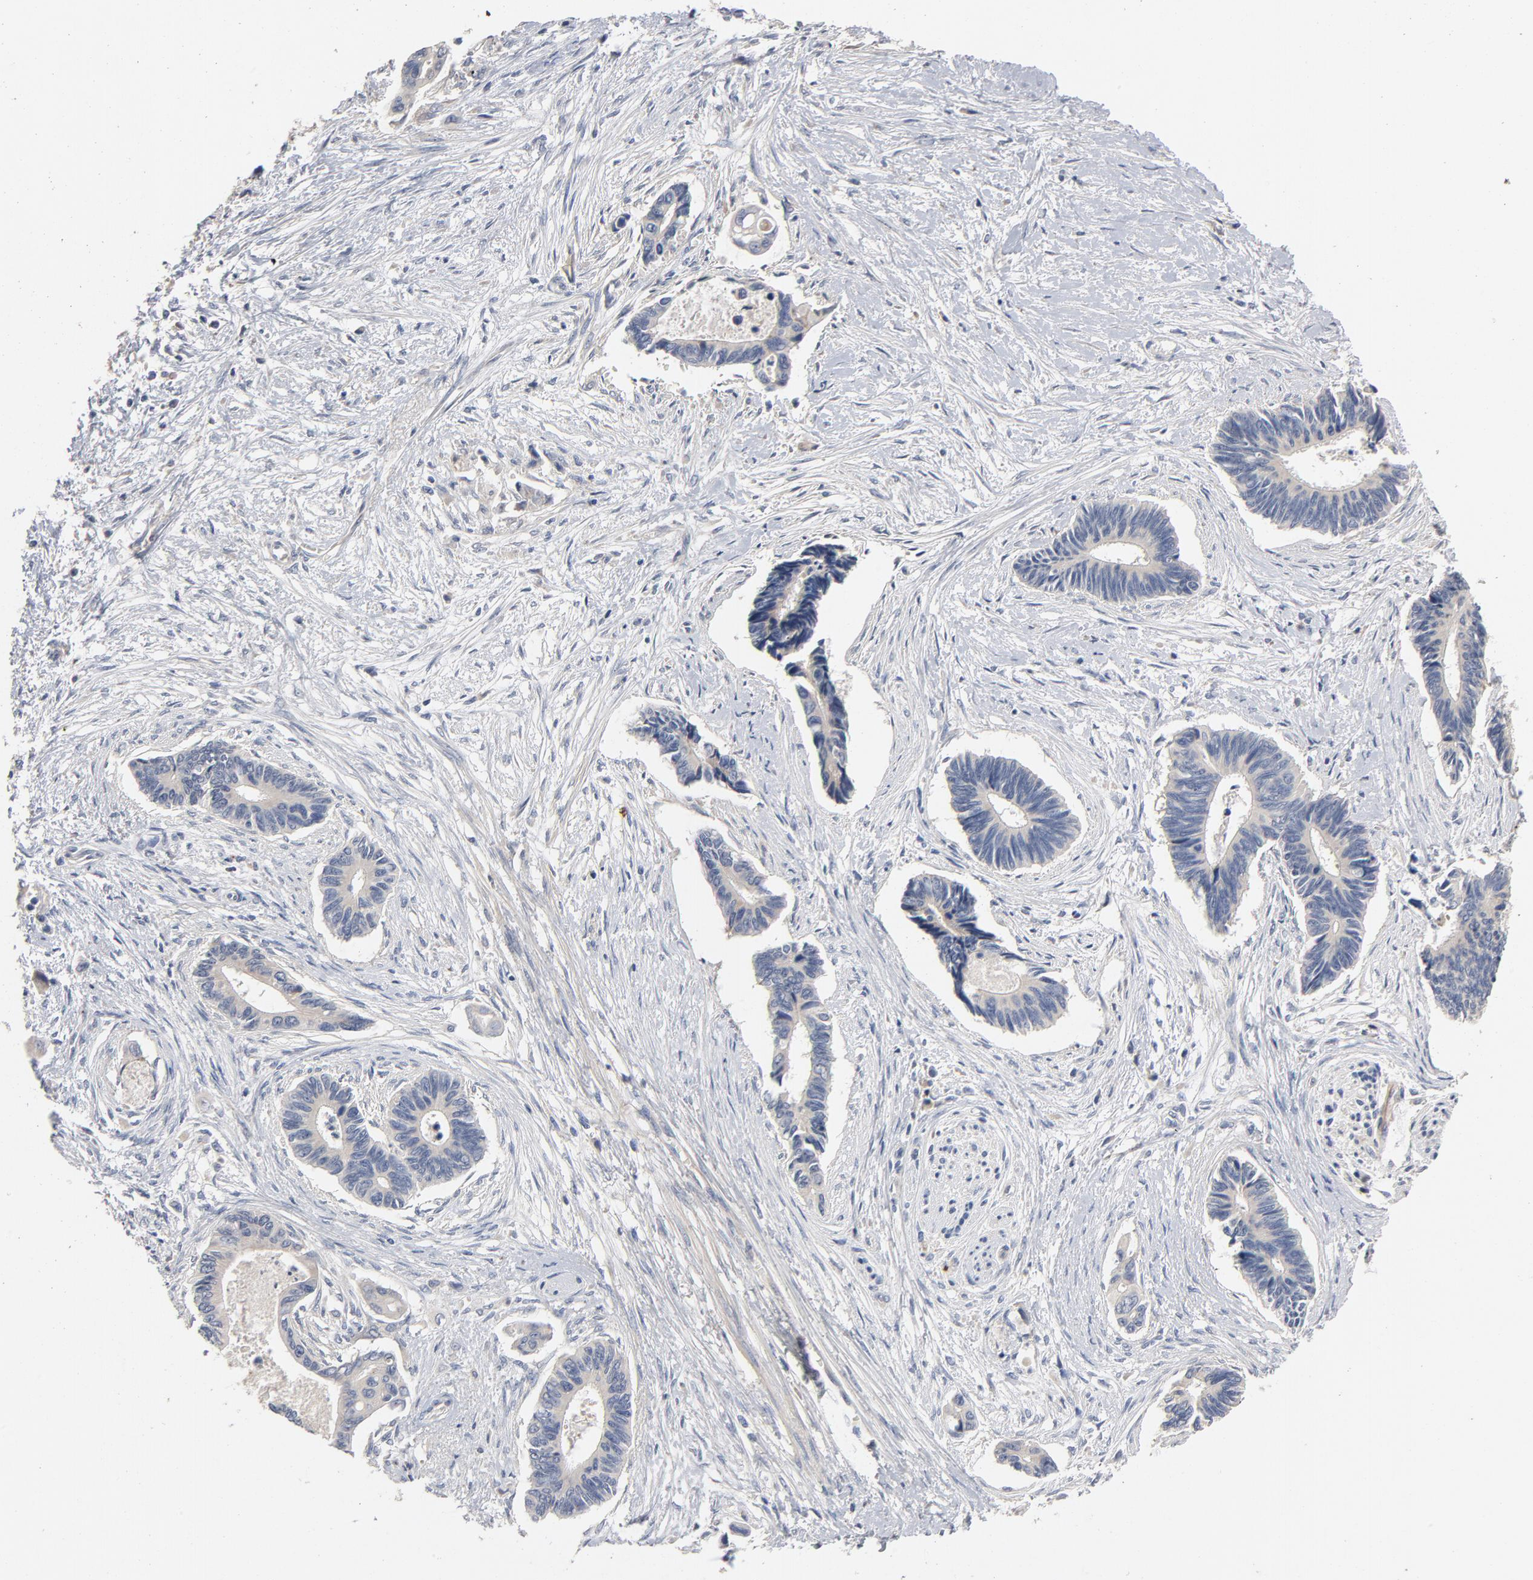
{"staining": {"intensity": "weak", "quantity": ">75%", "location": "cytoplasmic/membranous"}, "tissue": "pancreatic cancer", "cell_type": "Tumor cells", "image_type": "cancer", "snomed": [{"axis": "morphology", "description": "Adenocarcinoma, NOS"}, {"axis": "topography", "description": "Pancreas"}], "caption": "Pancreatic cancer (adenocarcinoma) stained with a brown dye displays weak cytoplasmic/membranous positive expression in approximately >75% of tumor cells.", "gene": "CCDC134", "patient": {"sex": "female", "age": 70}}